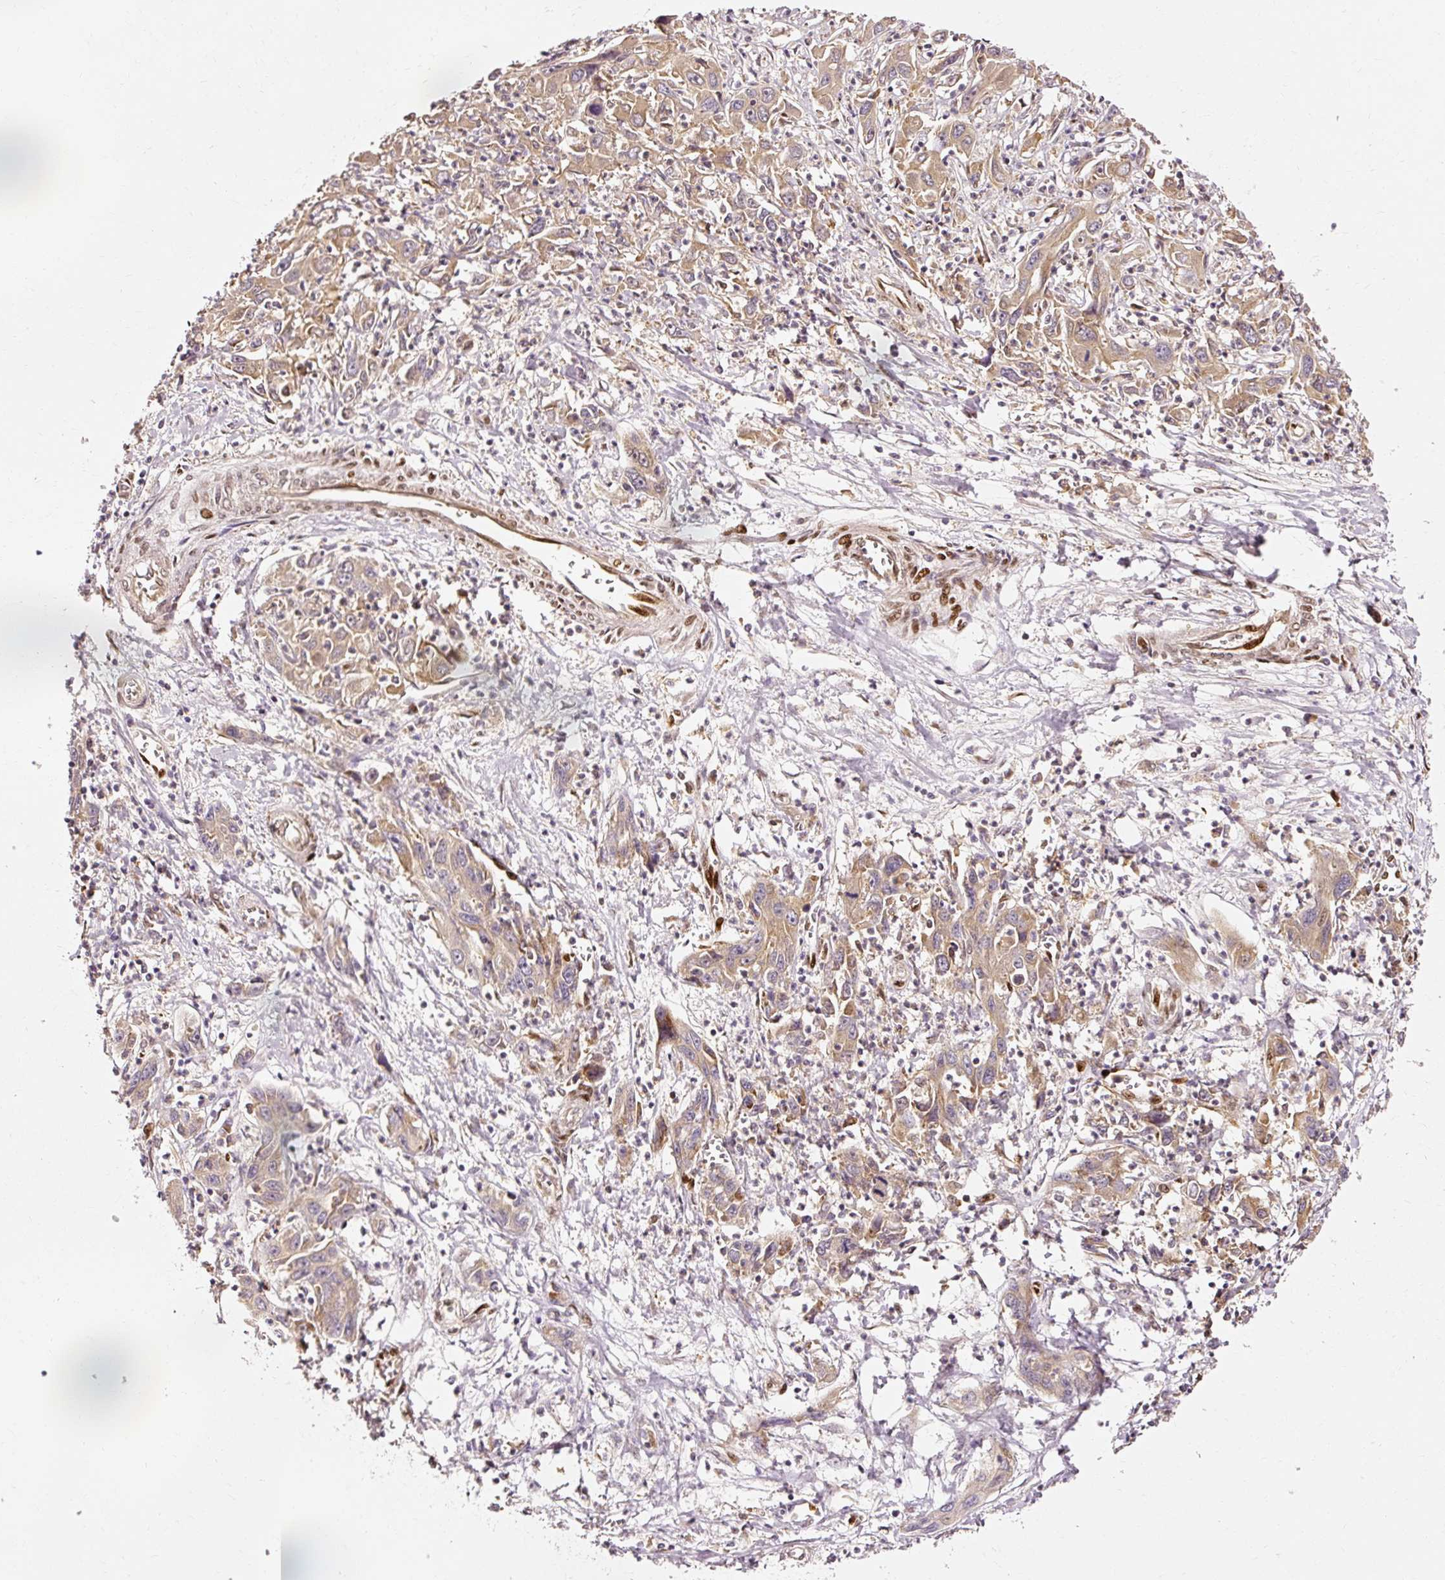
{"staining": {"intensity": "moderate", "quantity": ">75%", "location": "cytoplasmic/membranous"}, "tissue": "liver cancer", "cell_type": "Tumor cells", "image_type": "cancer", "snomed": [{"axis": "morphology", "description": "Carcinoma, Hepatocellular, NOS"}, {"axis": "topography", "description": "Liver"}], "caption": "The micrograph demonstrates a brown stain indicating the presence of a protein in the cytoplasmic/membranous of tumor cells in liver hepatocellular carcinoma.", "gene": "NAPA", "patient": {"sex": "male", "age": 63}}